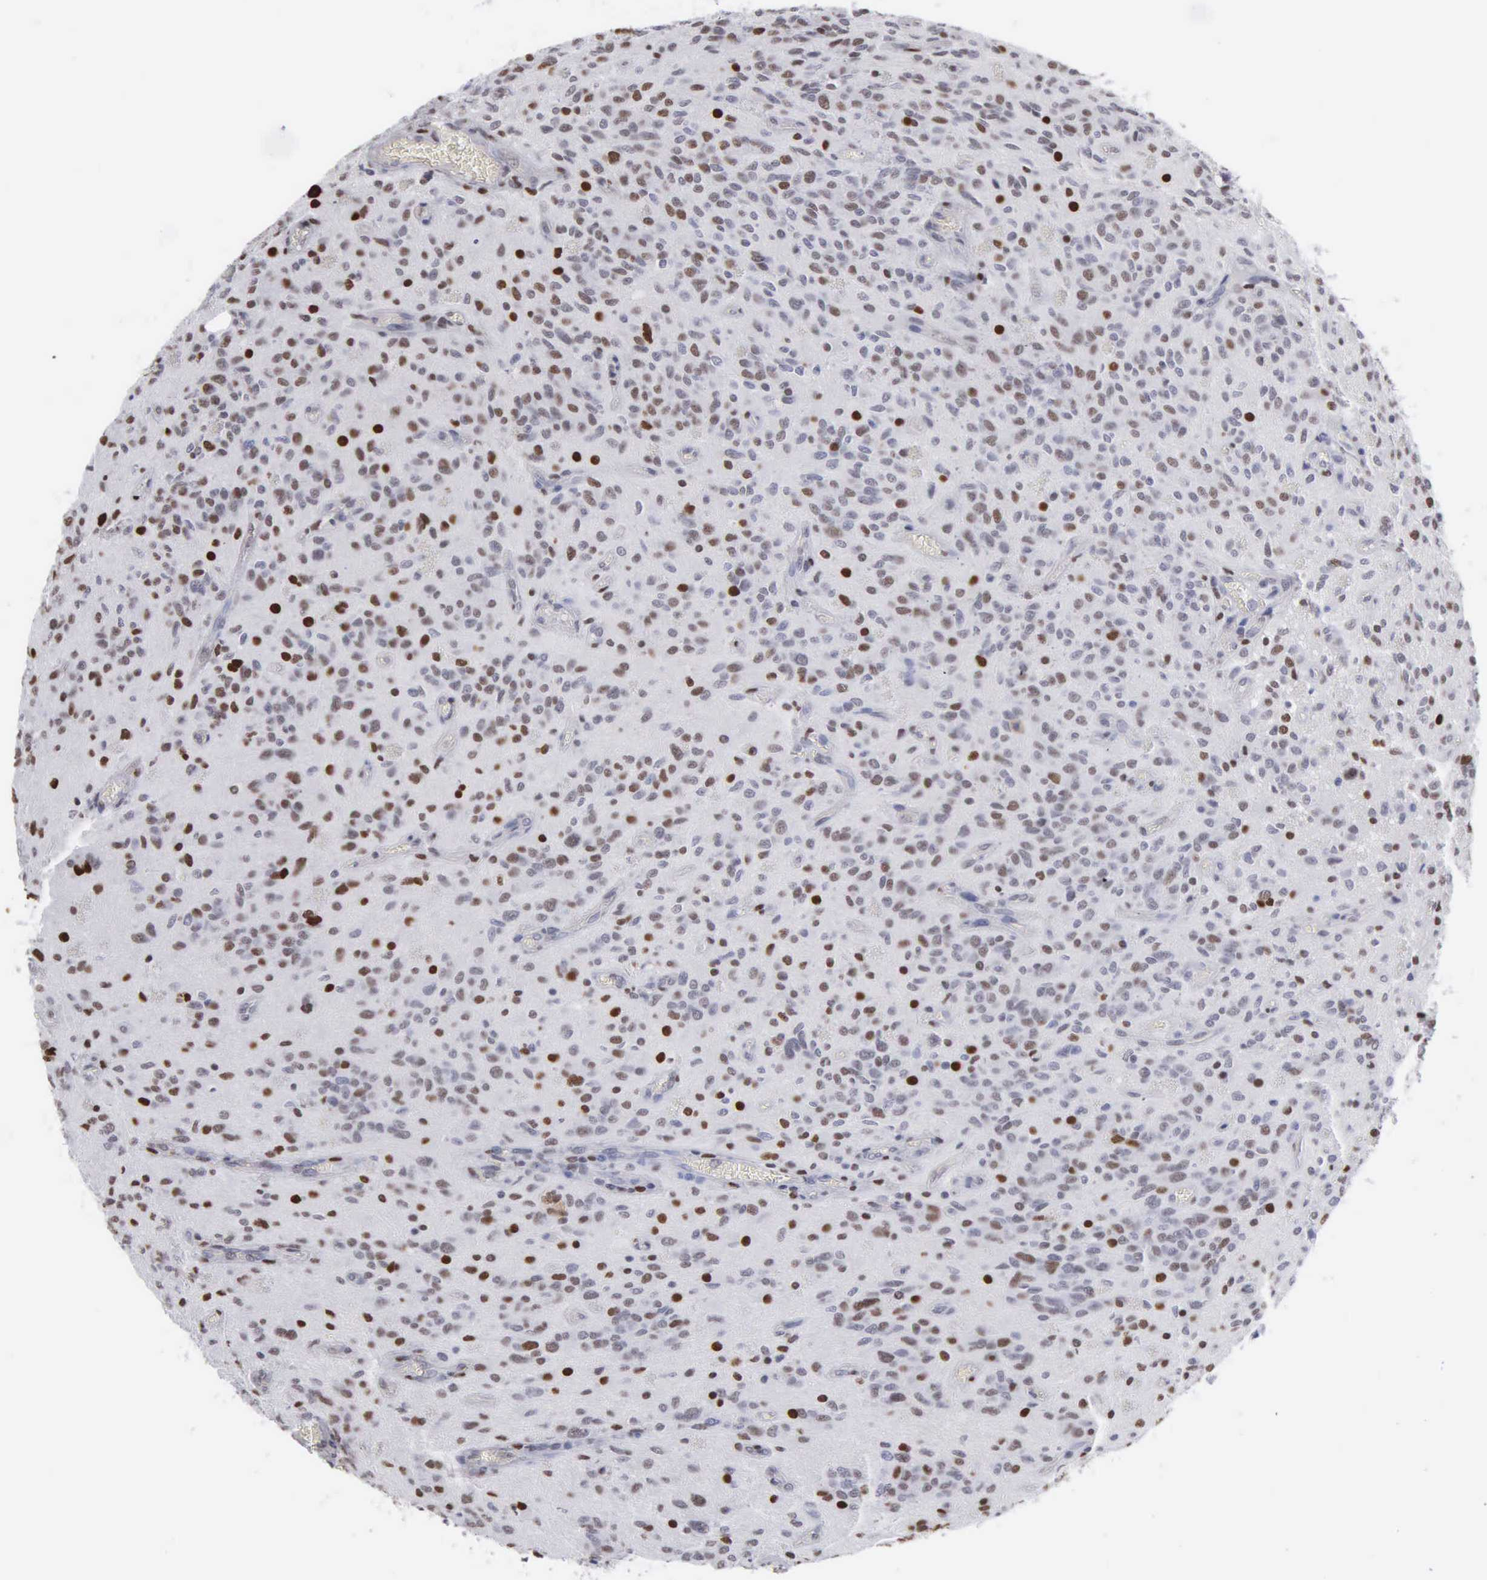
{"staining": {"intensity": "moderate", "quantity": "25%-75%", "location": "nuclear"}, "tissue": "glioma", "cell_type": "Tumor cells", "image_type": "cancer", "snomed": [{"axis": "morphology", "description": "Glioma, malignant, Low grade"}, {"axis": "topography", "description": "Brain"}], "caption": "Human malignant glioma (low-grade) stained with a protein marker demonstrates moderate staining in tumor cells.", "gene": "CCNG1", "patient": {"sex": "female", "age": 15}}